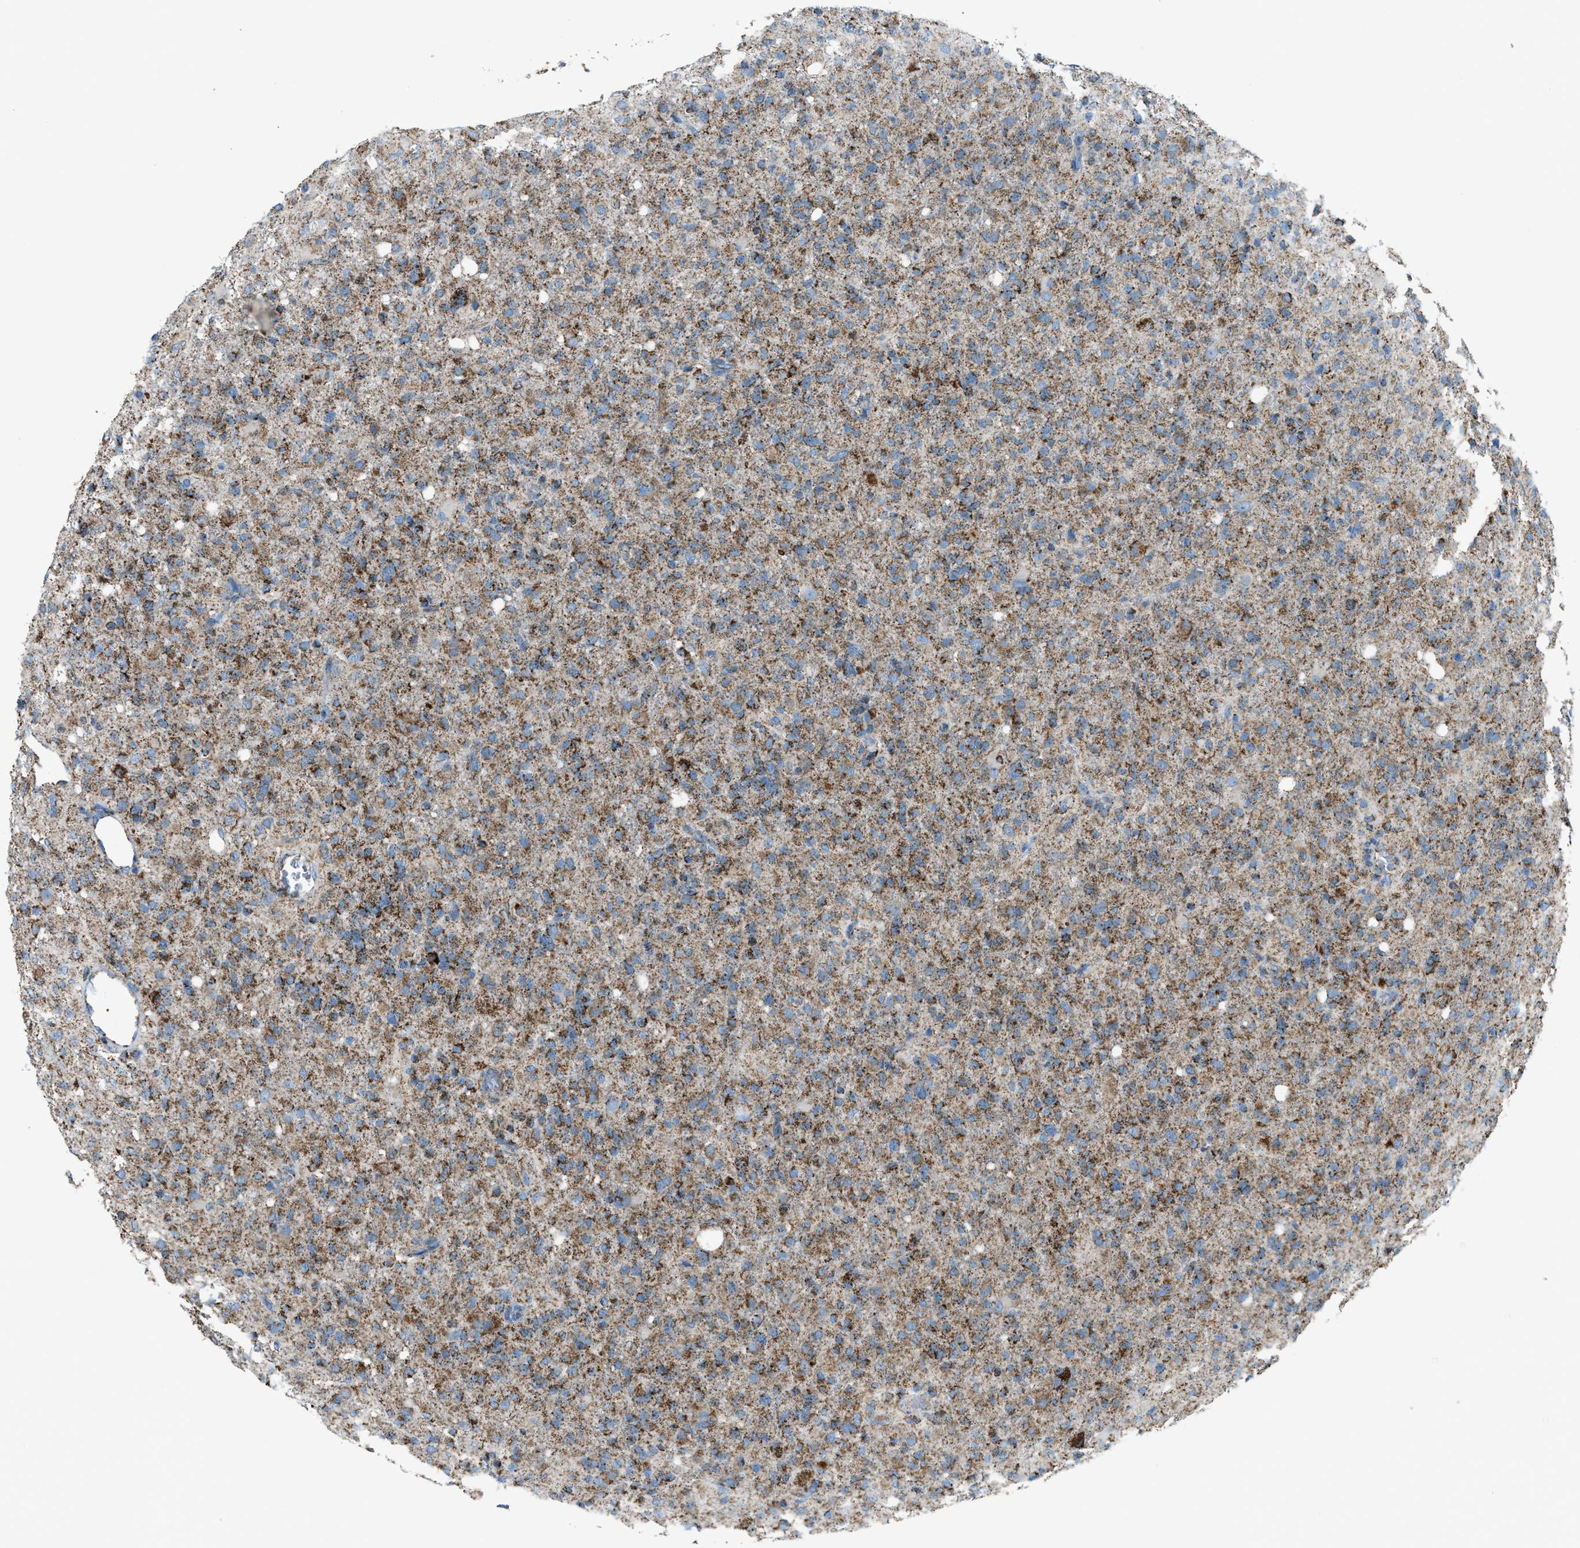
{"staining": {"intensity": "moderate", "quantity": ">75%", "location": "cytoplasmic/membranous"}, "tissue": "glioma", "cell_type": "Tumor cells", "image_type": "cancer", "snomed": [{"axis": "morphology", "description": "Glioma, malignant, High grade"}, {"axis": "topography", "description": "Brain"}], "caption": "A photomicrograph of glioma stained for a protein demonstrates moderate cytoplasmic/membranous brown staining in tumor cells.", "gene": "MDH2", "patient": {"sex": "female", "age": 57}}